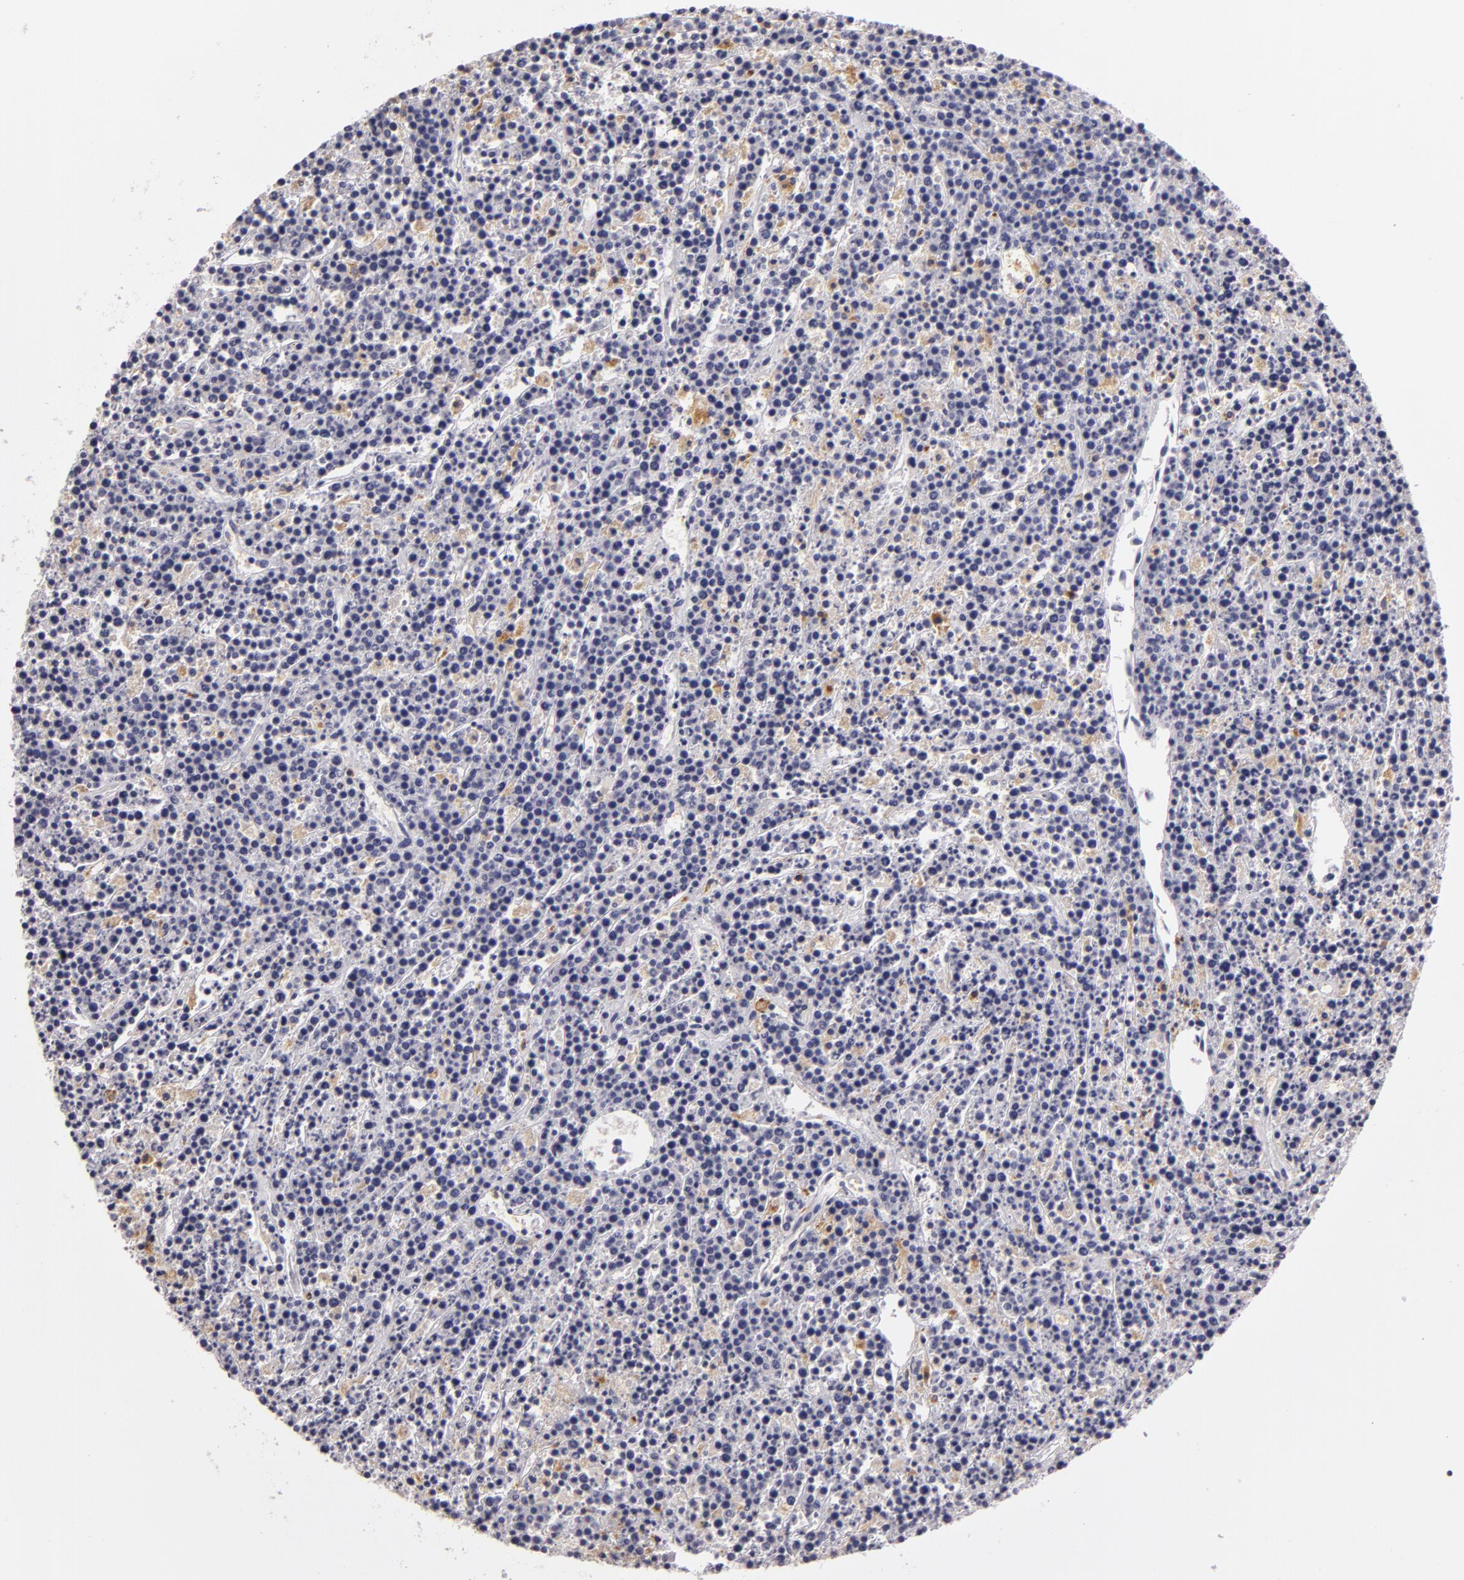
{"staining": {"intensity": "negative", "quantity": "none", "location": "none"}, "tissue": "lymphoma", "cell_type": "Tumor cells", "image_type": "cancer", "snomed": [{"axis": "morphology", "description": "Malignant lymphoma, non-Hodgkin's type, High grade"}, {"axis": "topography", "description": "Ovary"}], "caption": "Tumor cells are negative for protein expression in human lymphoma. (DAB immunohistochemistry with hematoxylin counter stain).", "gene": "TLR8", "patient": {"sex": "female", "age": 56}}